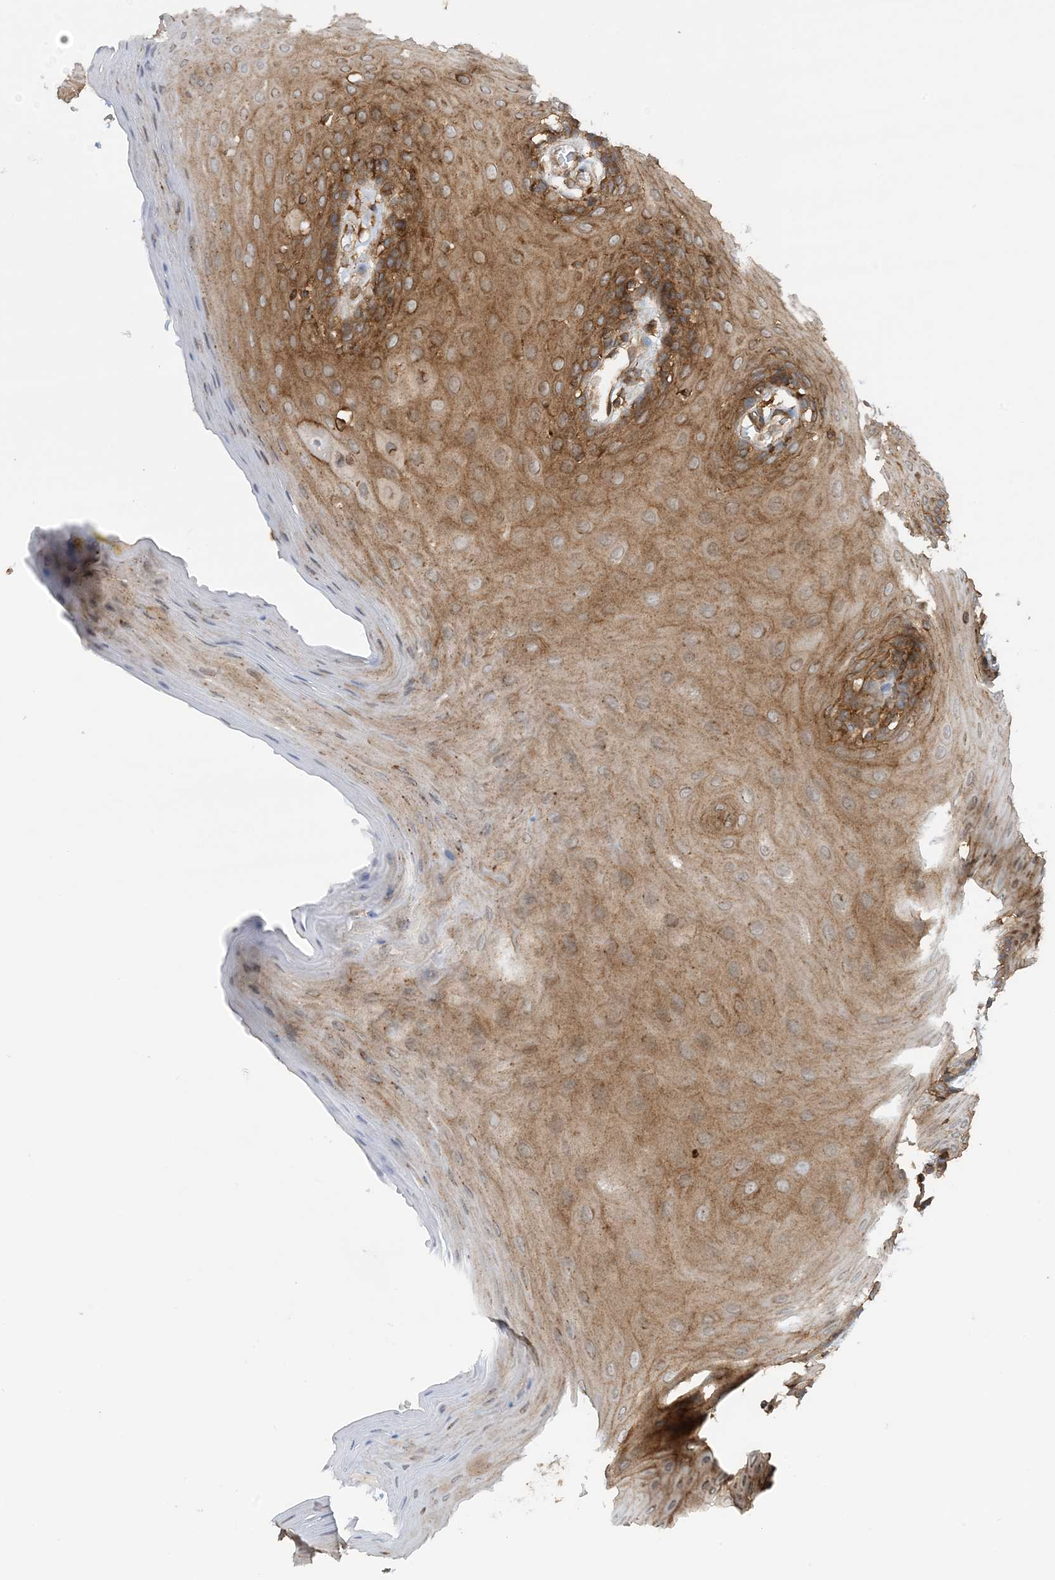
{"staining": {"intensity": "moderate", "quantity": ">75%", "location": "cytoplasmic/membranous"}, "tissue": "oral mucosa", "cell_type": "Squamous epithelial cells", "image_type": "normal", "snomed": [{"axis": "morphology", "description": "Normal tissue, NOS"}, {"axis": "morphology", "description": "Squamous cell carcinoma, NOS"}, {"axis": "topography", "description": "Skeletal muscle"}, {"axis": "topography", "description": "Oral tissue"}, {"axis": "topography", "description": "Salivary gland"}, {"axis": "topography", "description": "Head-Neck"}], "caption": "Squamous epithelial cells show moderate cytoplasmic/membranous positivity in approximately >75% of cells in normal oral mucosa.", "gene": "STAM2", "patient": {"sex": "male", "age": 54}}